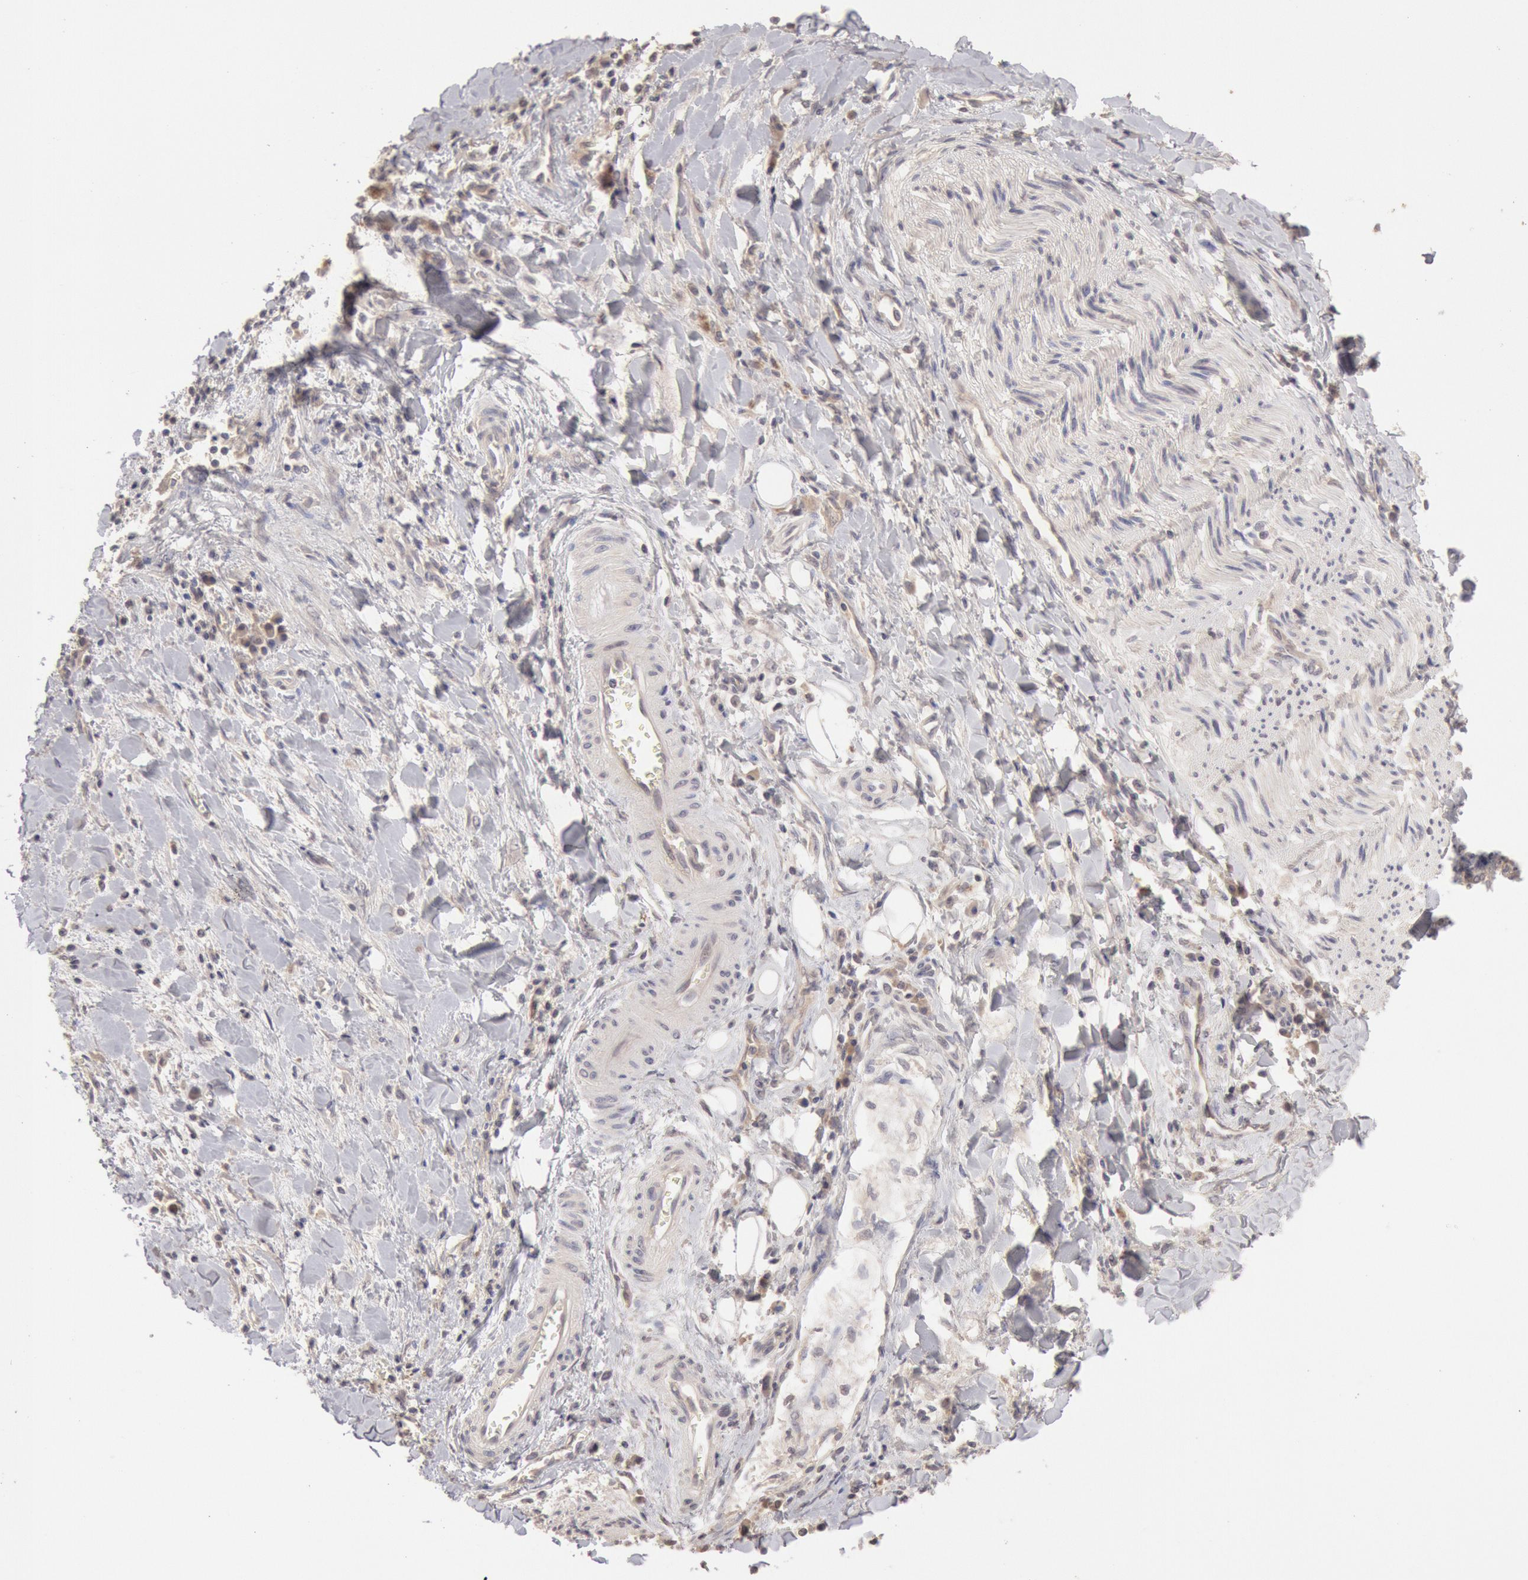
{"staining": {"intensity": "negative", "quantity": "none", "location": "none"}, "tissue": "liver cancer", "cell_type": "Tumor cells", "image_type": "cancer", "snomed": [{"axis": "morphology", "description": "Cholangiocarcinoma"}, {"axis": "topography", "description": "Liver"}], "caption": "Immunohistochemistry (IHC) of cholangiocarcinoma (liver) displays no positivity in tumor cells. (Immunohistochemistry (IHC), brightfield microscopy, high magnification).", "gene": "ZFP36L1", "patient": {"sex": "male", "age": 57}}